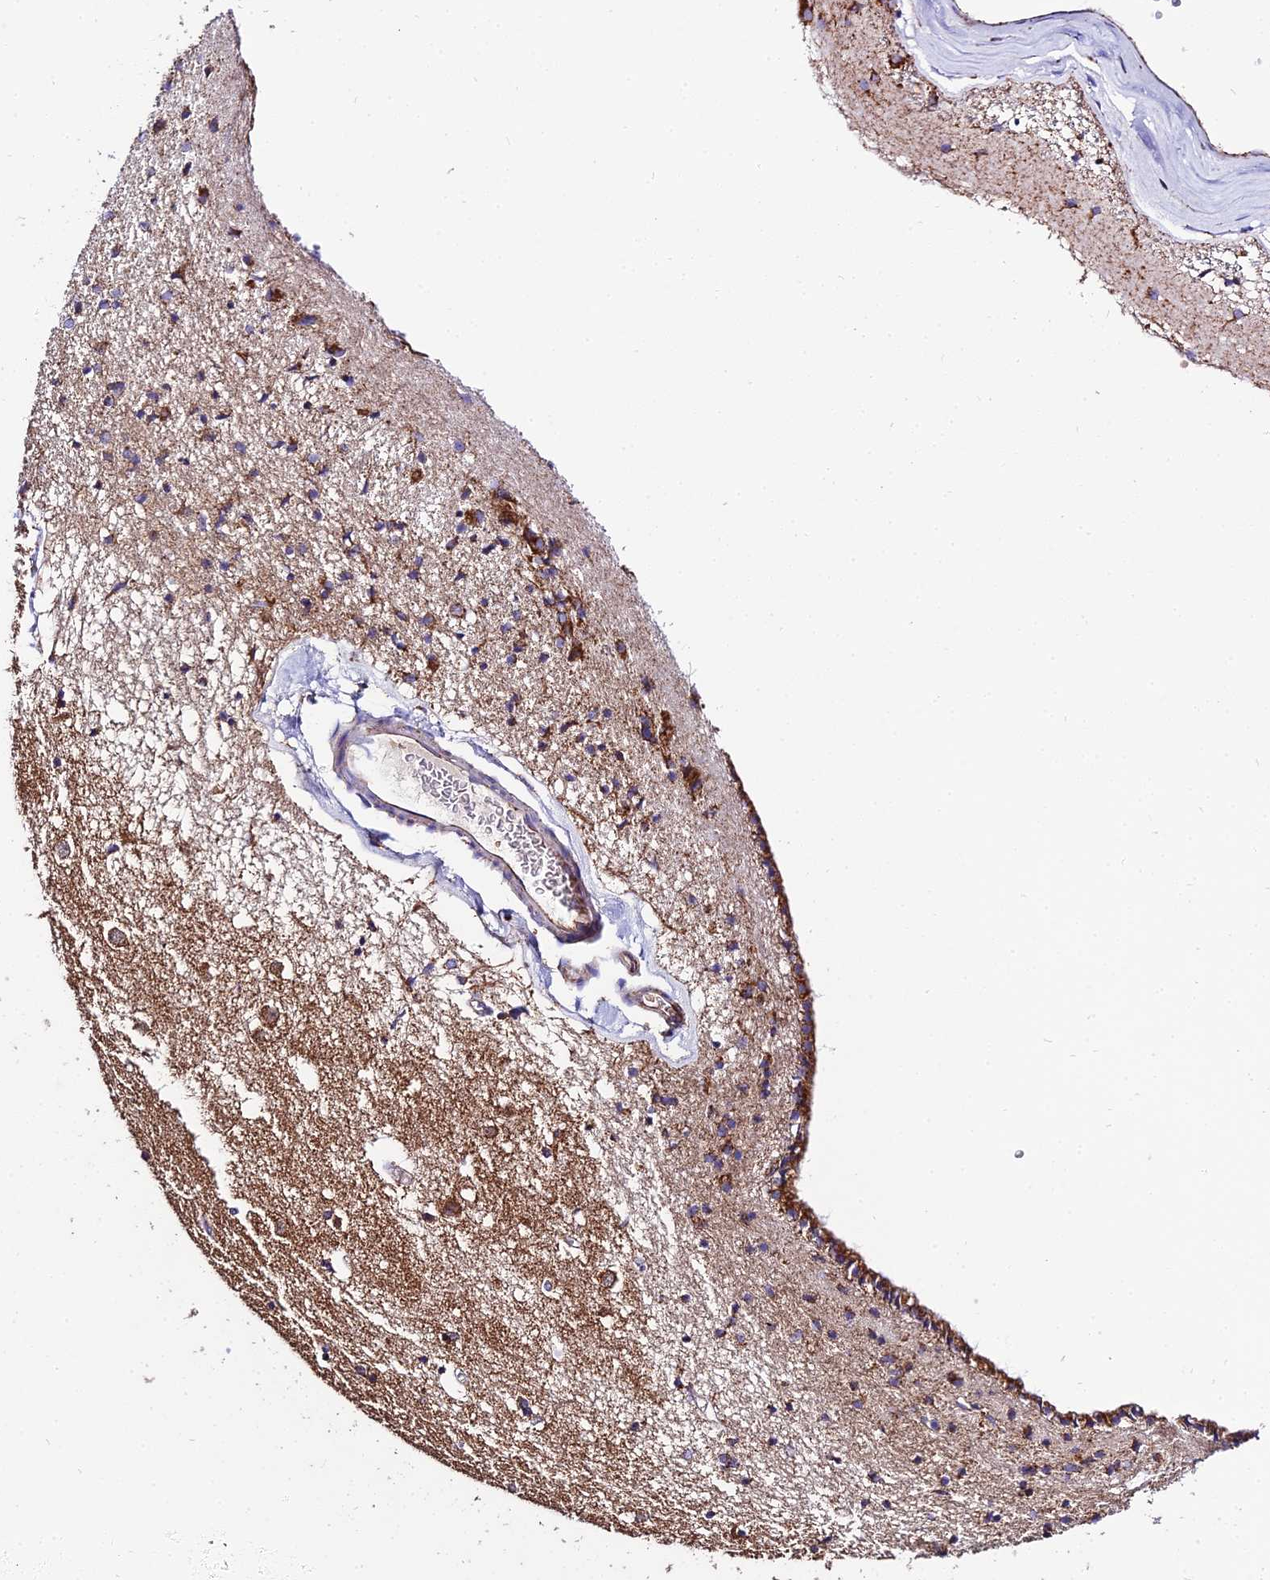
{"staining": {"intensity": "moderate", "quantity": "25%-75%", "location": "cytoplasmic/membranous"}, "tissue": "caudate", "cell_type": "Glial cells", "image_type": "normal", "snomed": [{"axis": "morphology", "description": "Normal tissue, NOS"}, {"axis": "topography", "description": "Lateral ventricle wall"}], "caption": "Glial cells demonstrate medium levels of moderate cytoplasmic/membranous positivity in about 25%-75% of cells in normal caudate.", "gene": "OCIAD1", "patient": {"sex": "female", "age": 54}}